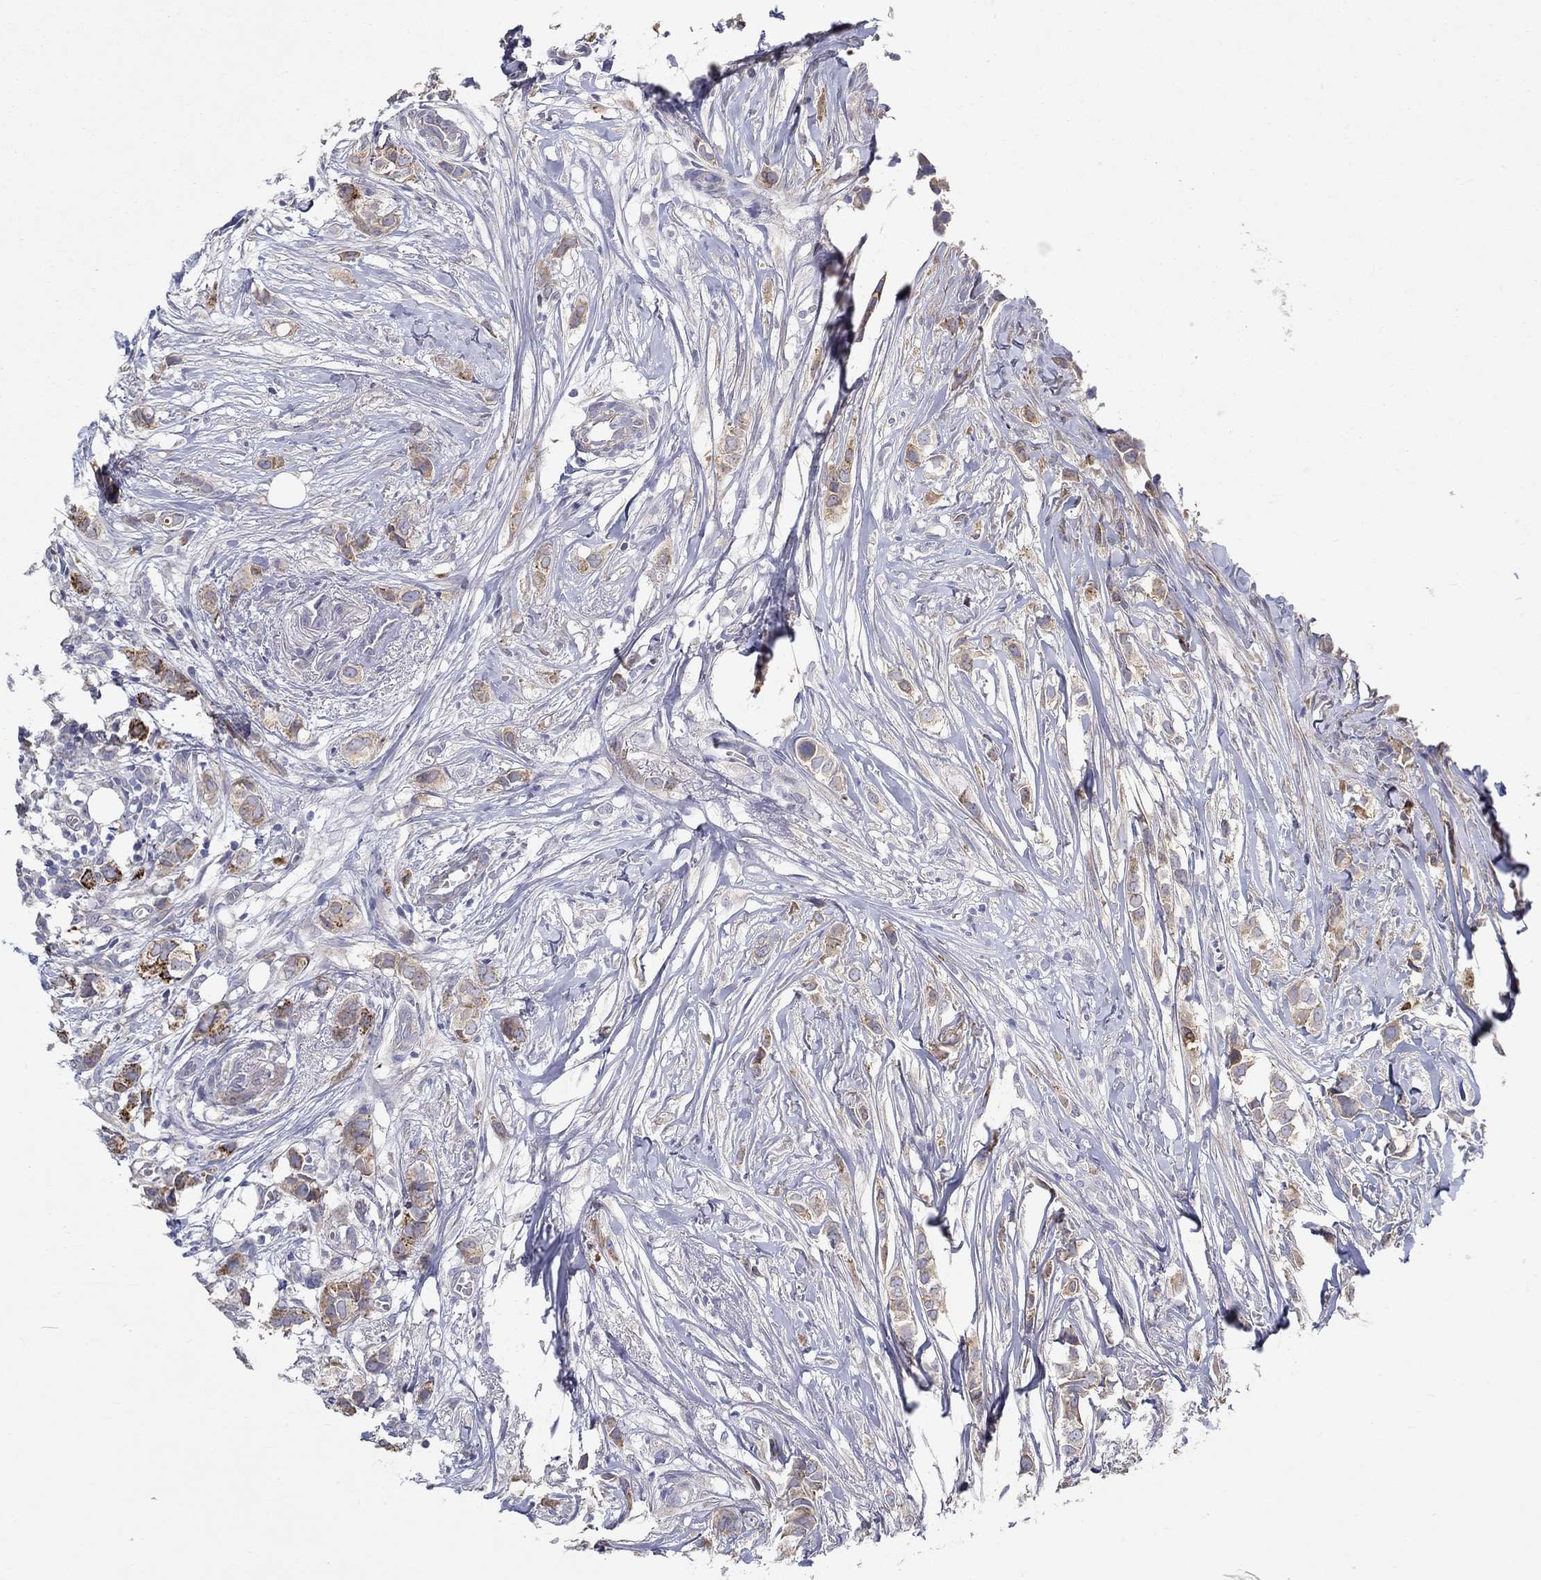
{"staining": {"intensity": "moderate", "quantity": ">75%", "location": "cytoplasmic/membranous"}, "tissue": "breast cancer", "cell_type": "Tumor cells", "image_type": "cancer", "snomed": [{"axis": "morphology", "description": "Duct carcinoma"}, {"axis": "topography", "description": "Breast"}], "caption": "Immunohistochemical staining of invasive ductal carcinoma (breast) reveals medium levels of moderate cytoplasmic/membranous staining in approximately >75% of tumor cells.", "gene": "ERMP1", "patient": {"sex": "female", "age": 85}}